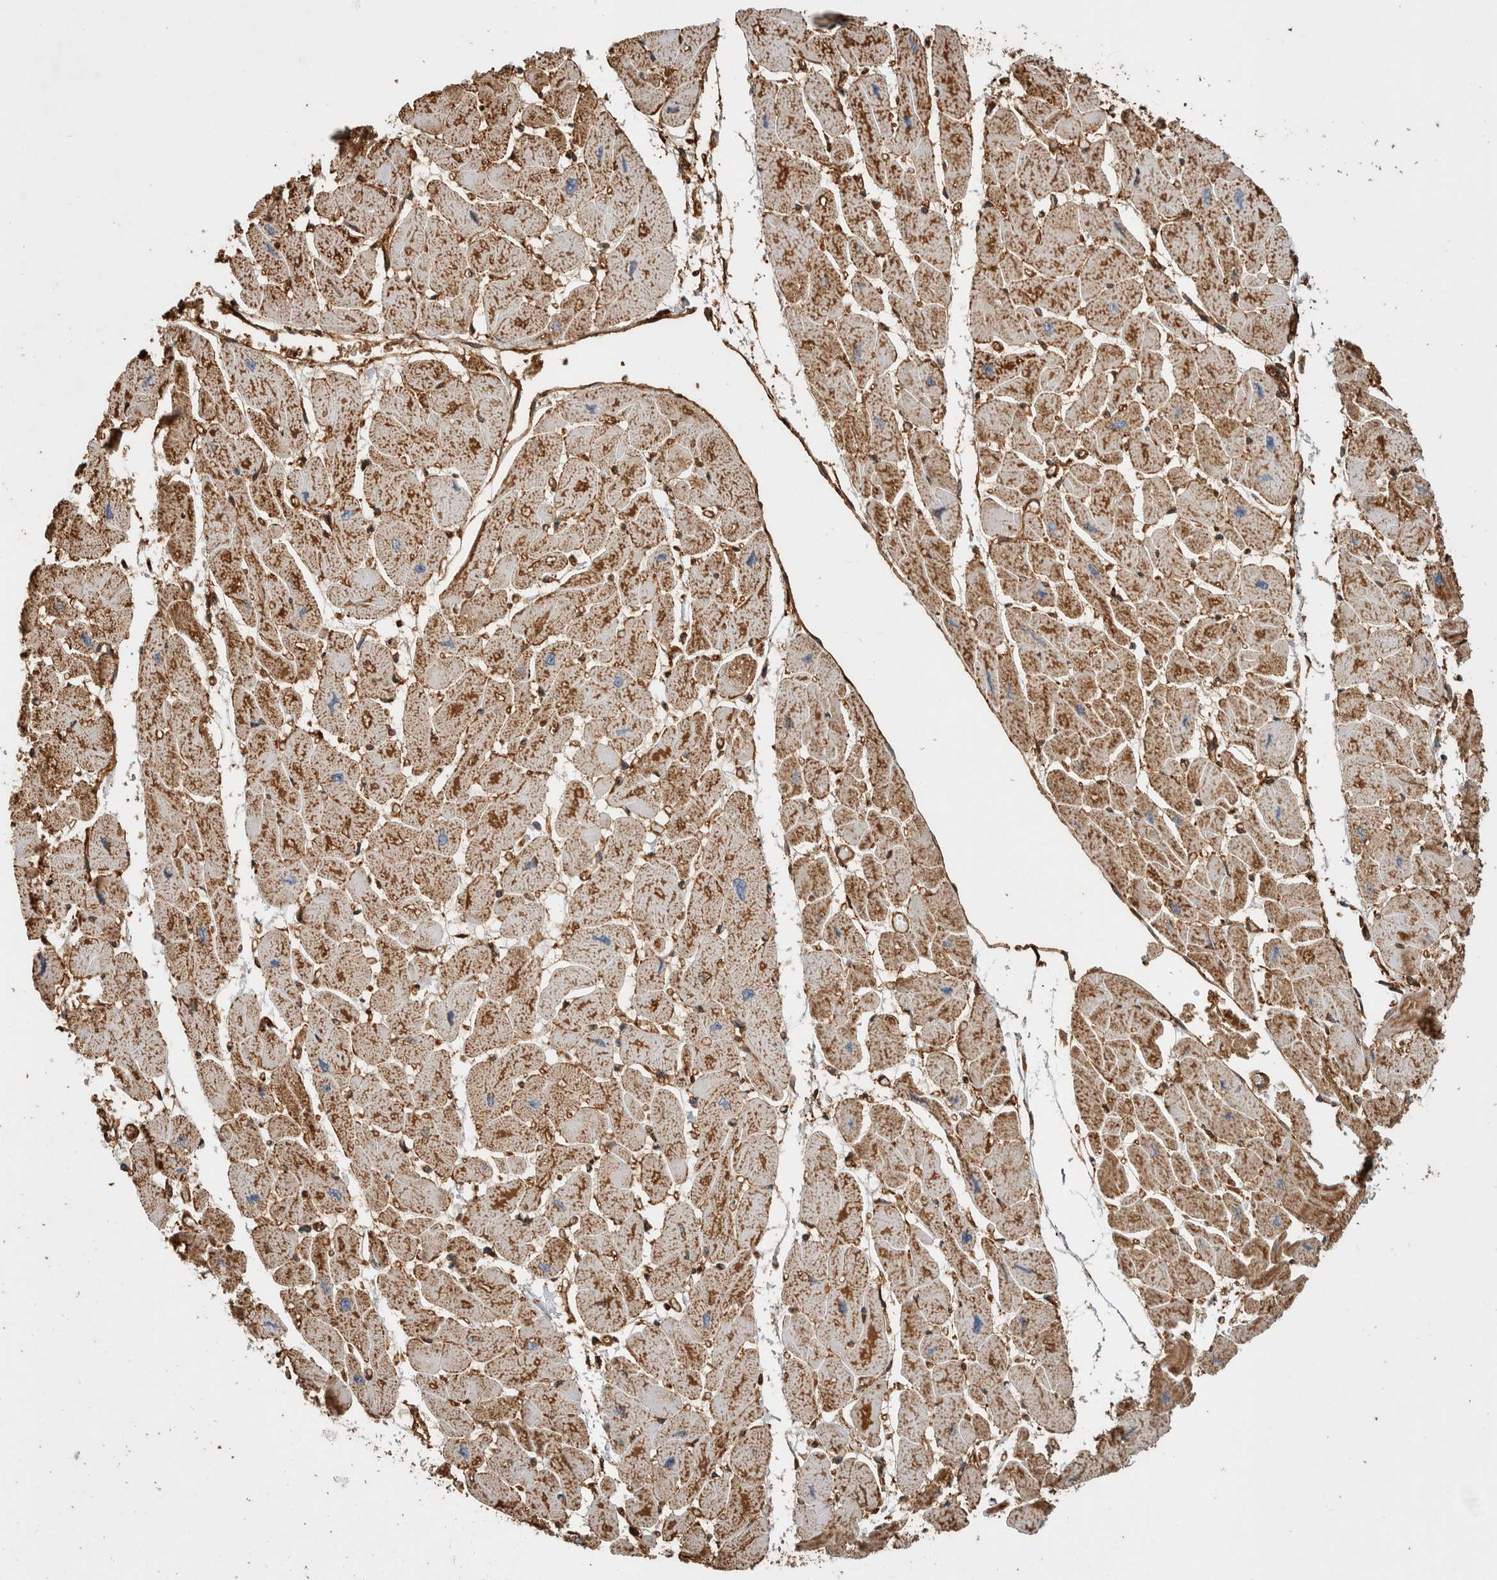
{"staining": {"intensity": "moderate", "quantity": ">75%", "location": "cytoplasmic/membranous"}, "tissue": "heart muscle", "cell_type": "Cardiomyocytes", "image_type": "normal", "snomed": [{"axis": "morphology", "description": "Normal tissue, NOS"}, {"axis": "topography", "description": "Heart"}], "caption": "A brown stain shows moderate cytoplasmic/membranous staining of a protein in cardiomyocytes of unremarkable human heart muscle. The staining was performed using DAB to visualize the protein expression in brown, while the nuclei were stained in blue with hematoxylin (Magnification: 20x).", "gene": "ZNF397", "patient": {"sex": "female", "age": 54}}